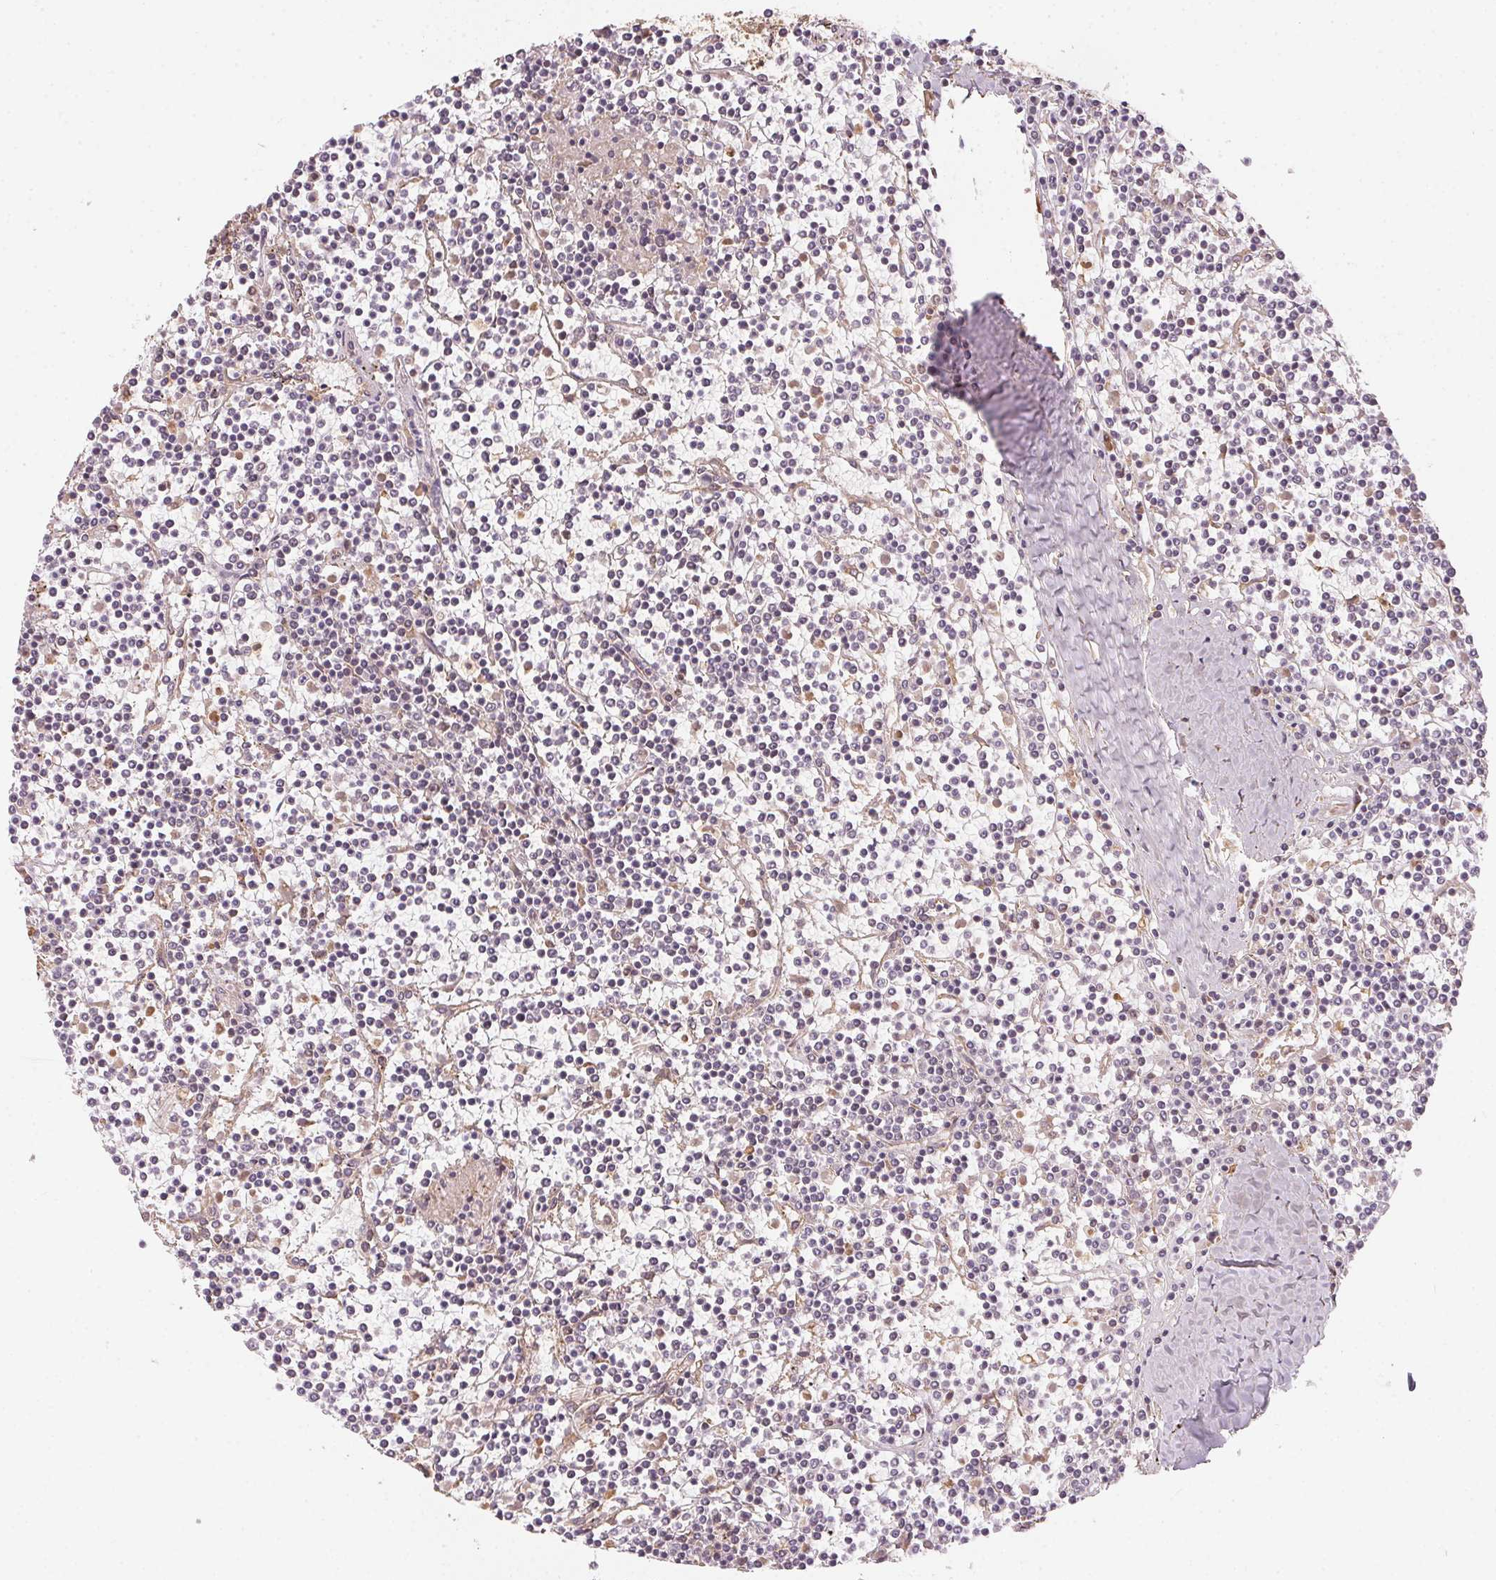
{"staining": {"intensity": "negative", "quantity": "none", "location": "none"}, "tissue": "lymphoma", "cell_type": "Tumor cells", "image_type": "cancer", "snomed": [{"axis": "morphology", "description": "Malignant lymphoma, non-Hodgkin's type, Low grade"}, {"axis": "topography", "description": "Spleen"}], "caption": "Immunohistochemical staining of lymphoma reveals no significant staining in tumor cells.", "gene": "STRN4", "patient": {"sex": "female", "age": 19}}